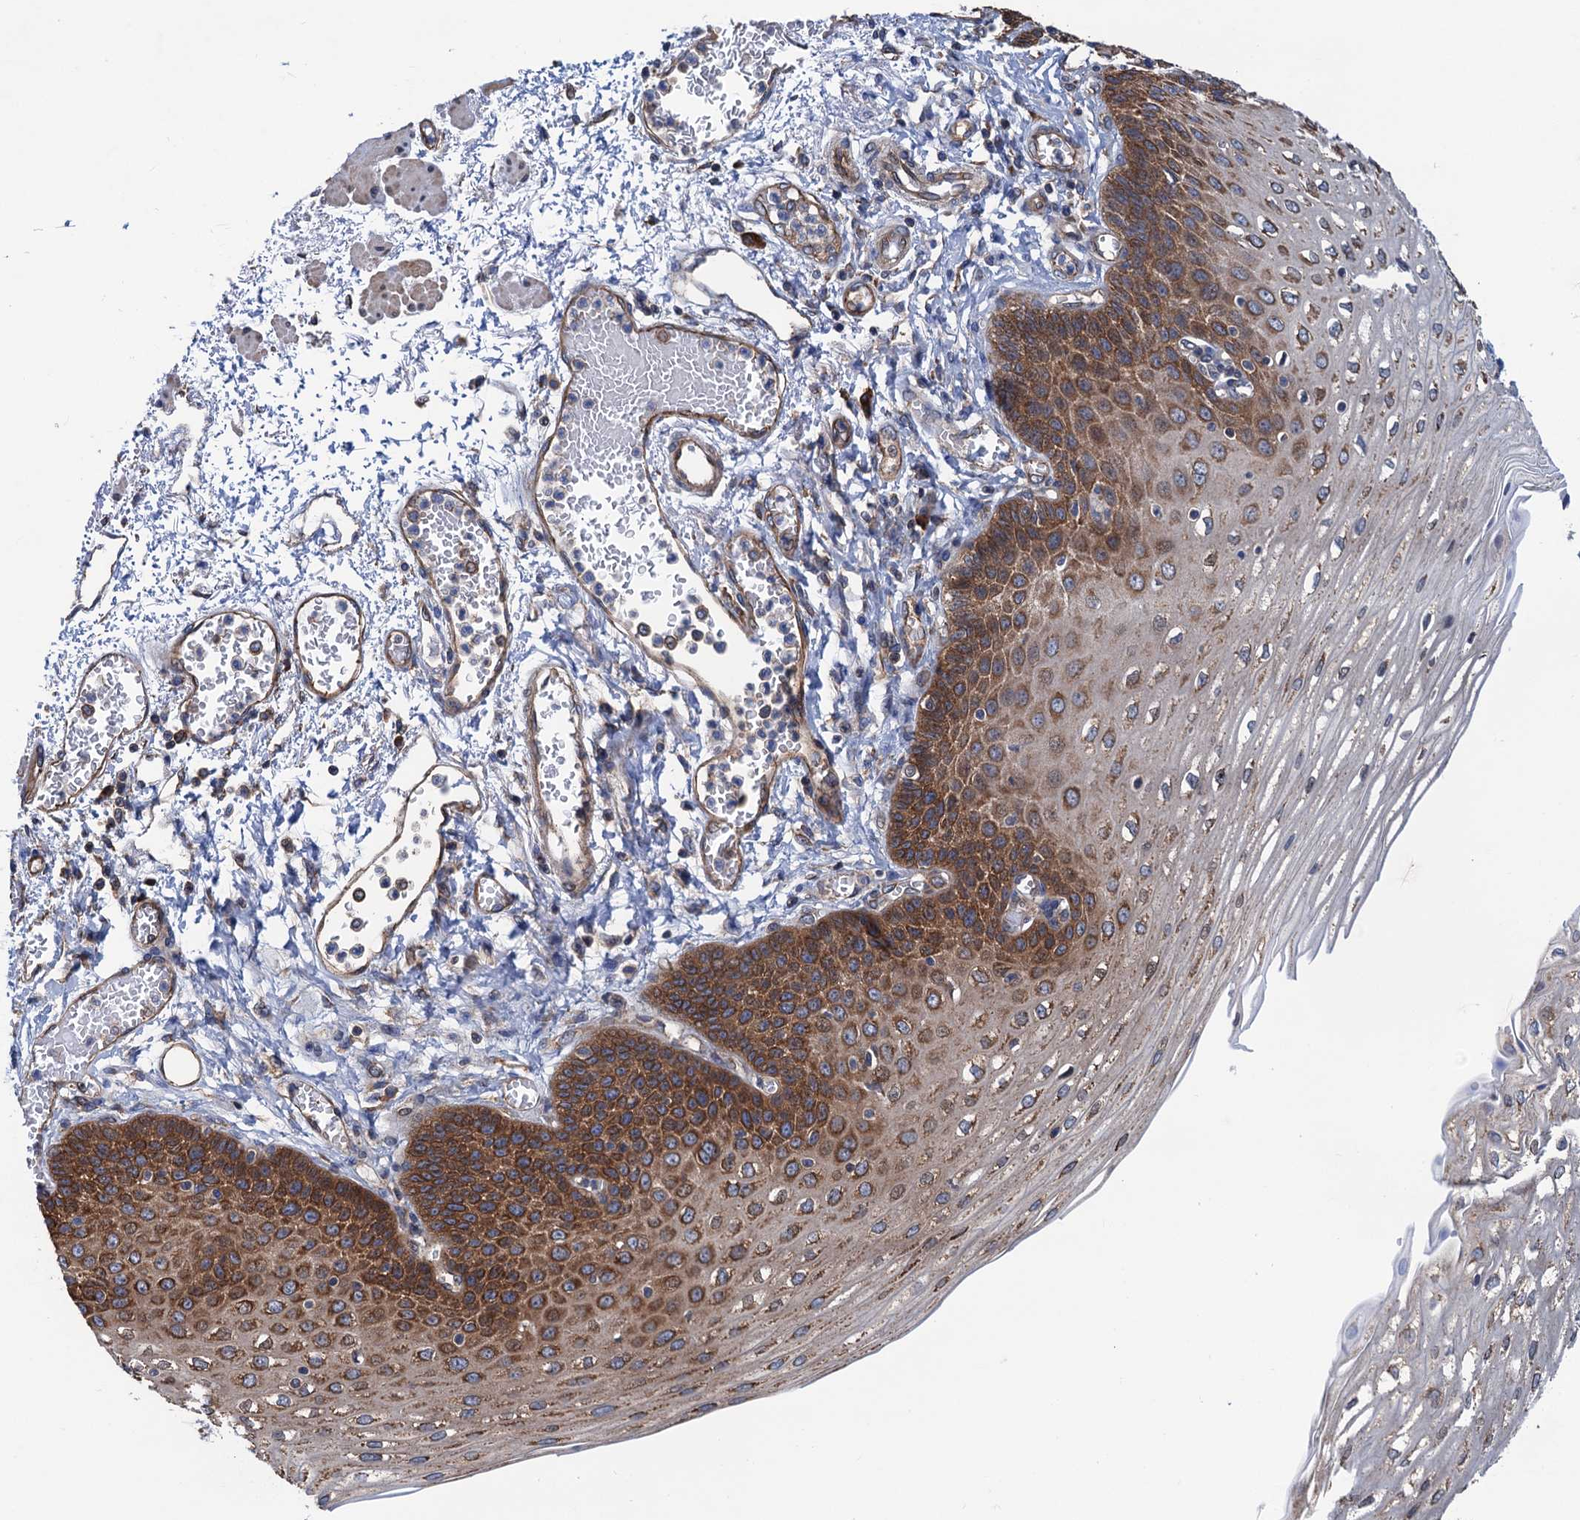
{"staining": {"intensity": "strong", "quantity": ">75%", "location": "cytoplasmic/membranous"}, "tissue": "esophagus", "cell_type": "Squamous epithelial cells", "image_type": "normal", "snomed": [{"axis": "morphology", "description": "Normal tissue, NOS"}, {"axis": "topography", "description": "Esophagus"}], "caption": "Protein expression by immunohistochemistry (IHC) displays strong cytoplasmic/membranous positivity in approximately >75% of squamous epithelial cells in normal esophagus.", "gene": "SLC12A7", "patient": {"sex": "male", "age": 81}}